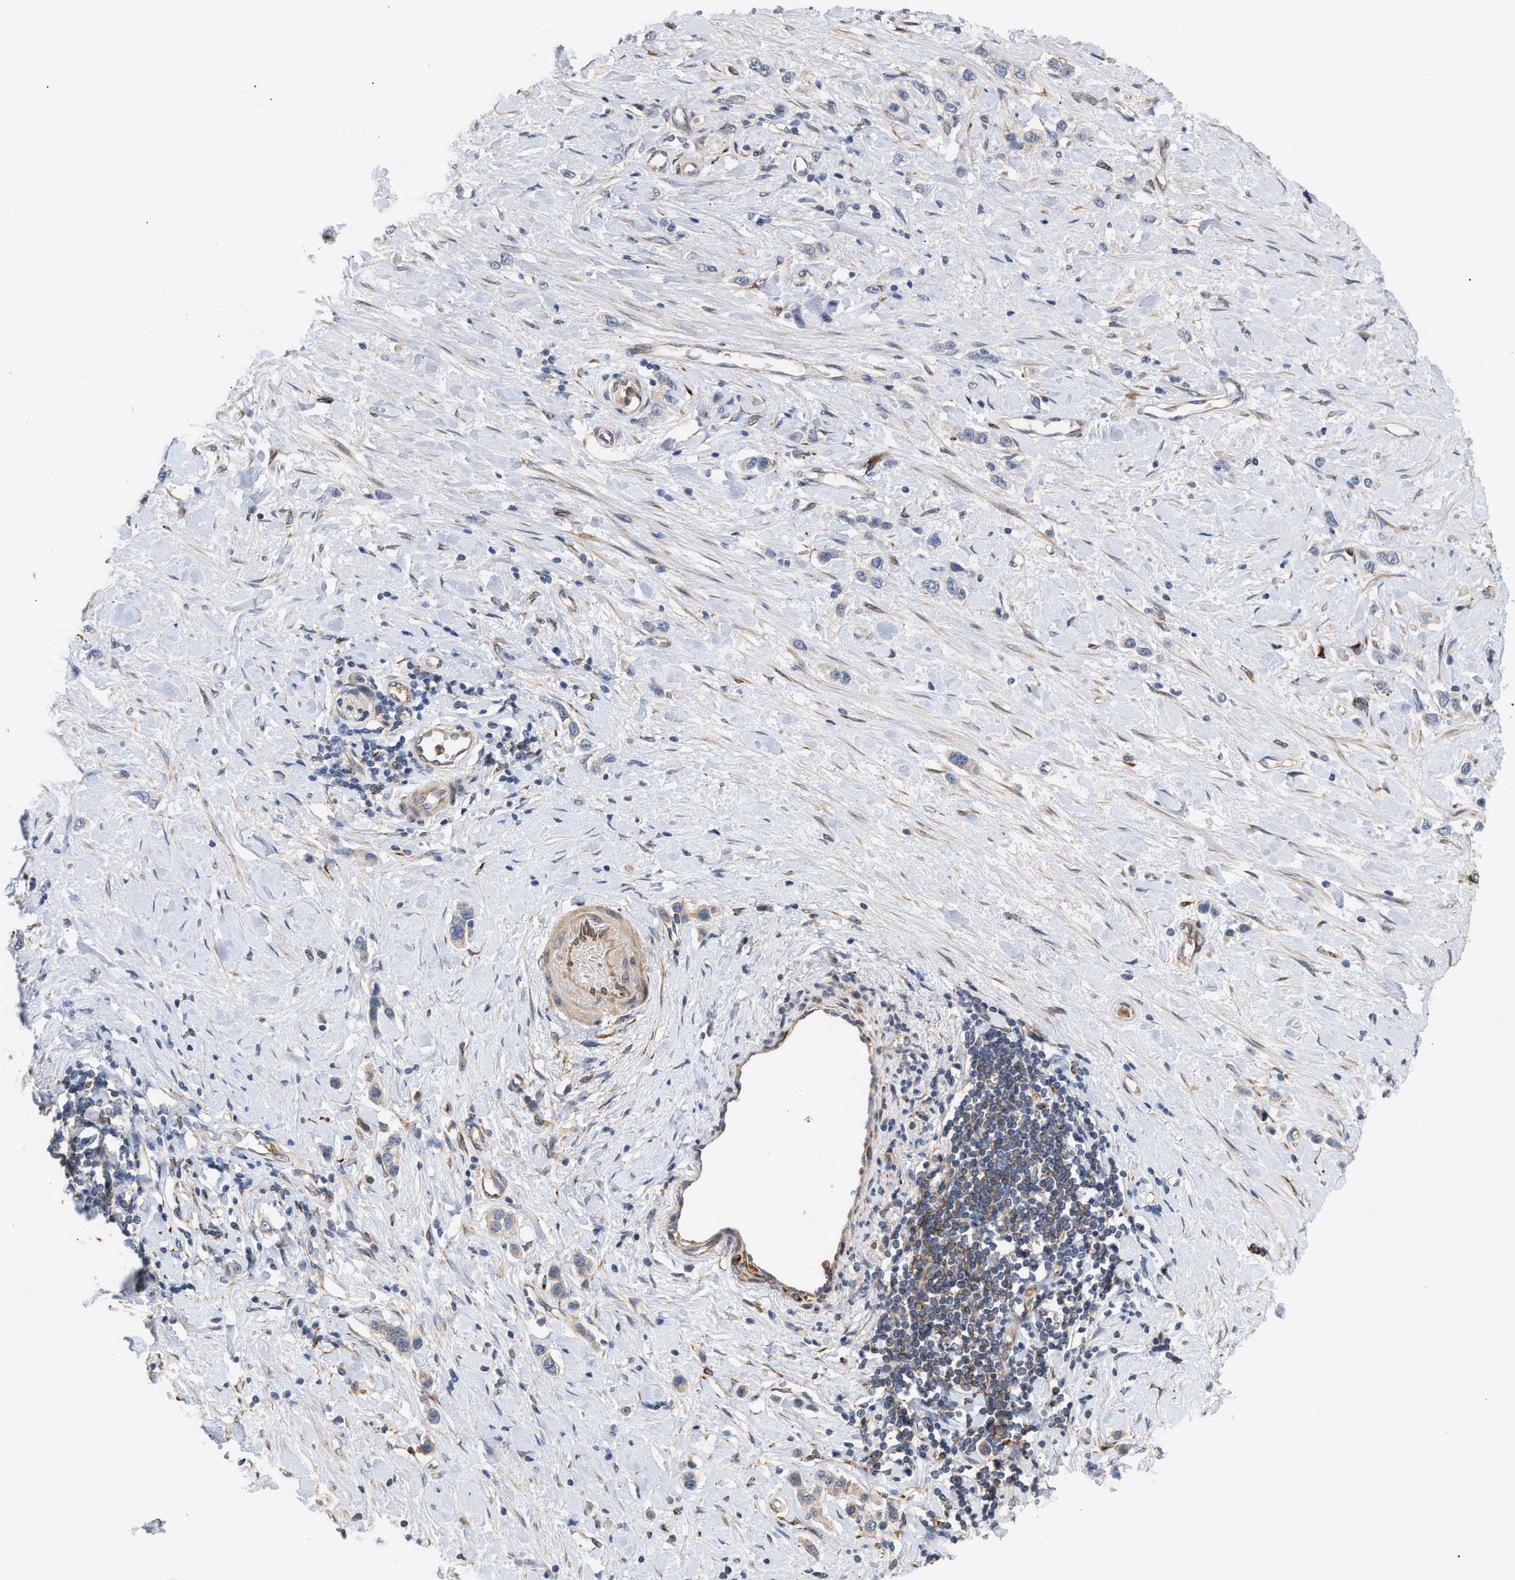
{"staining": {"intensity": "weak", "quantity": "<25%", "location": "cytoplasmic/membranous"}, "tissue": "stomach cancer", "cell_type": "Tumor cells", "image_type": "cancer", "snomed": [{"axis": "morphology", "description": "Adenocarcinoma, NOS"}, {"axis": "topography", "description": "Stomach"}], "caption": "Photomicrograph shows no significant protein expression in tumor cells of stomach cancer.", "gene": "PLCD1", "patient": {"sex": "female", "age": 65}}